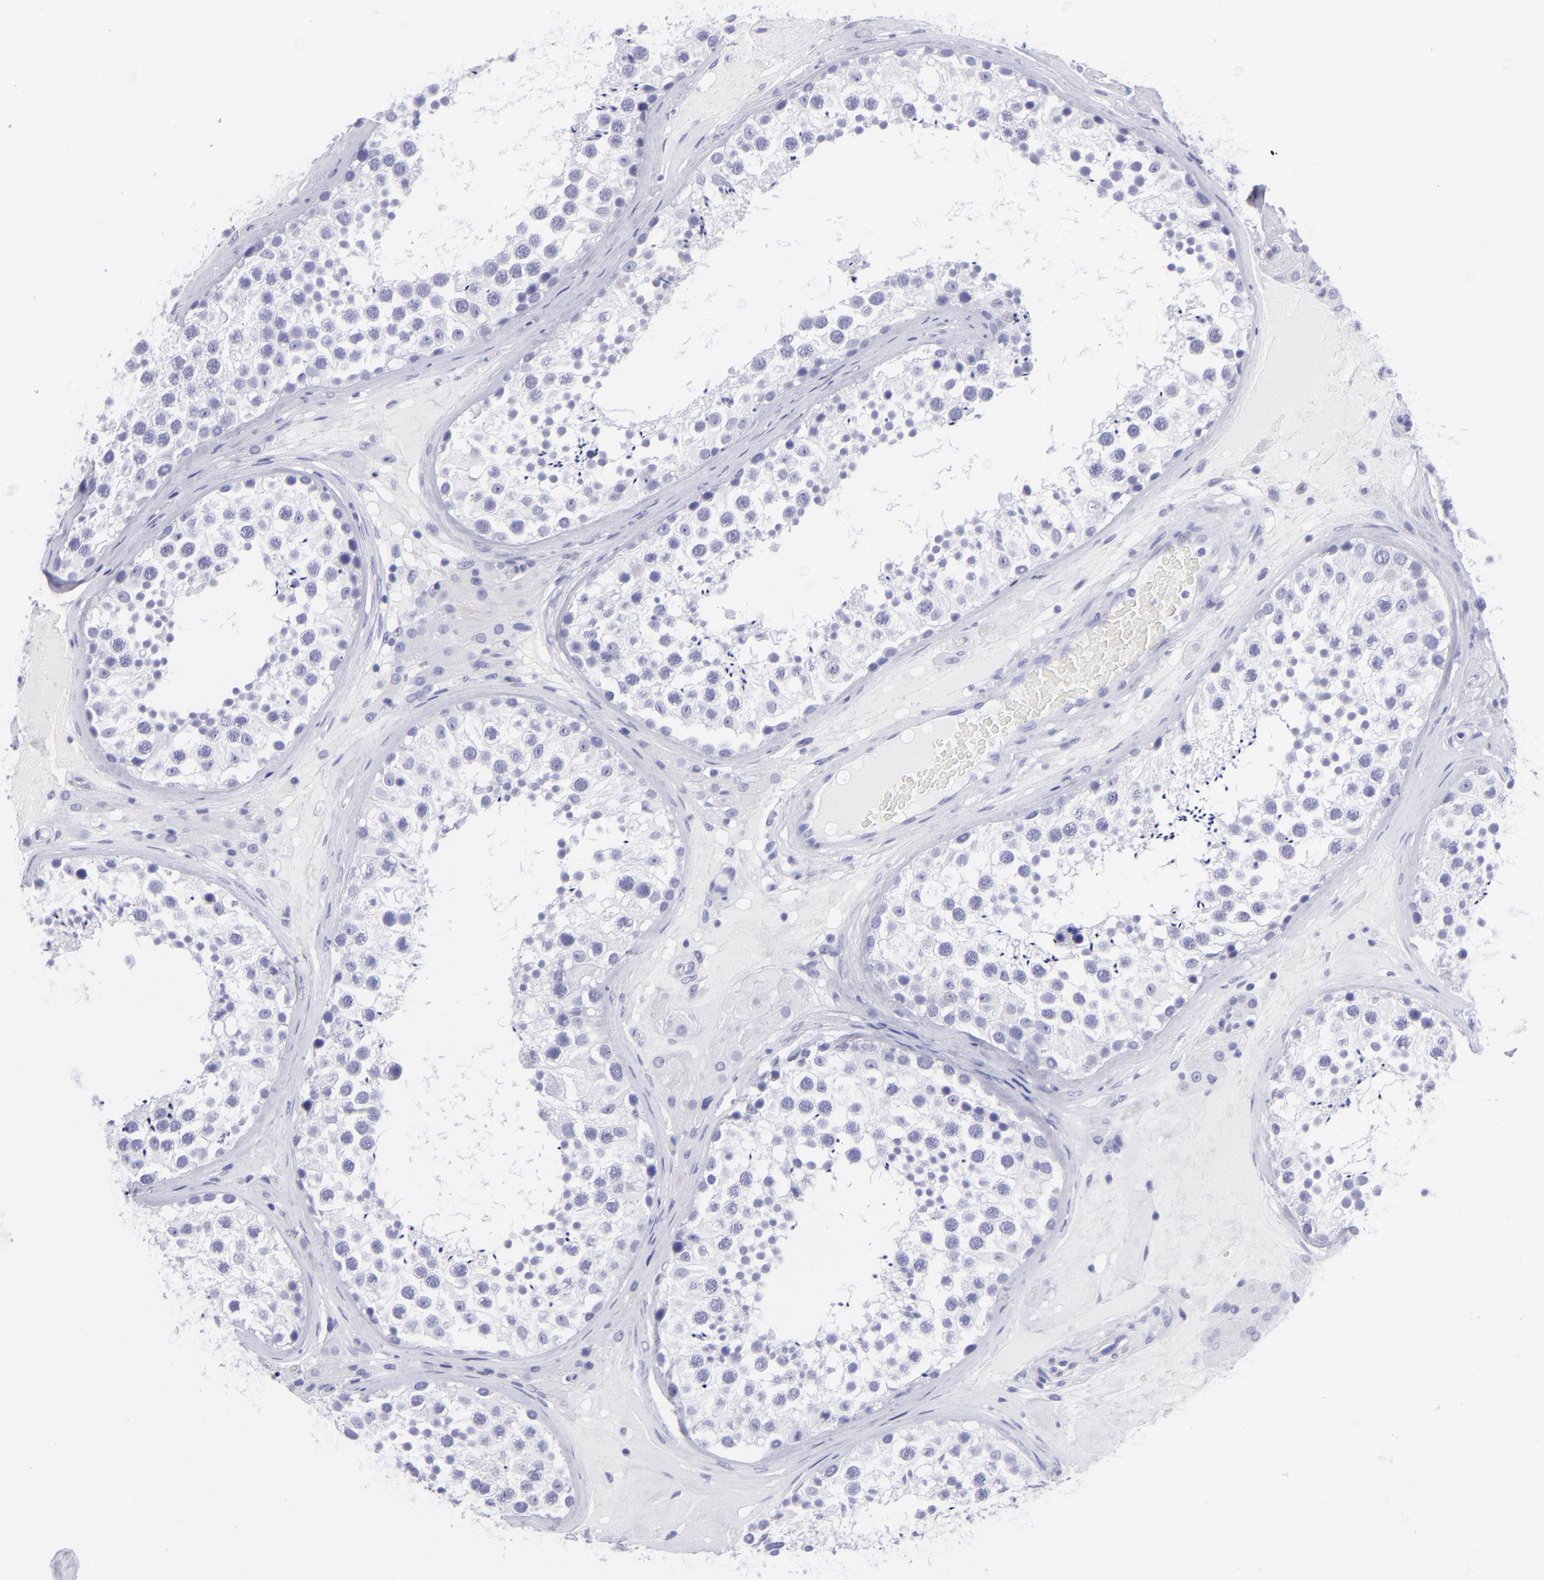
{"staining": {"intensity": "negative", "quantity": "none", "location": "none"}, "tissue": "testis", "cell_type": "Cells in seminiferous ducts", "image_type": "normal", "snomed": [{"axis": "morphology", "description": "Normal tissue, NOS"}, {"axis": "topography", "description": "Testis"}], "caption": "The image displays no significant positivity in cells in seminiferous ducts of testis. (DAB (3,3'-diaminobenzidine) immunohistochemistry (IHC) with hematoxylin counter stain).", "gene": "PIP", "patient": {"sex": "male", "age": 46}}